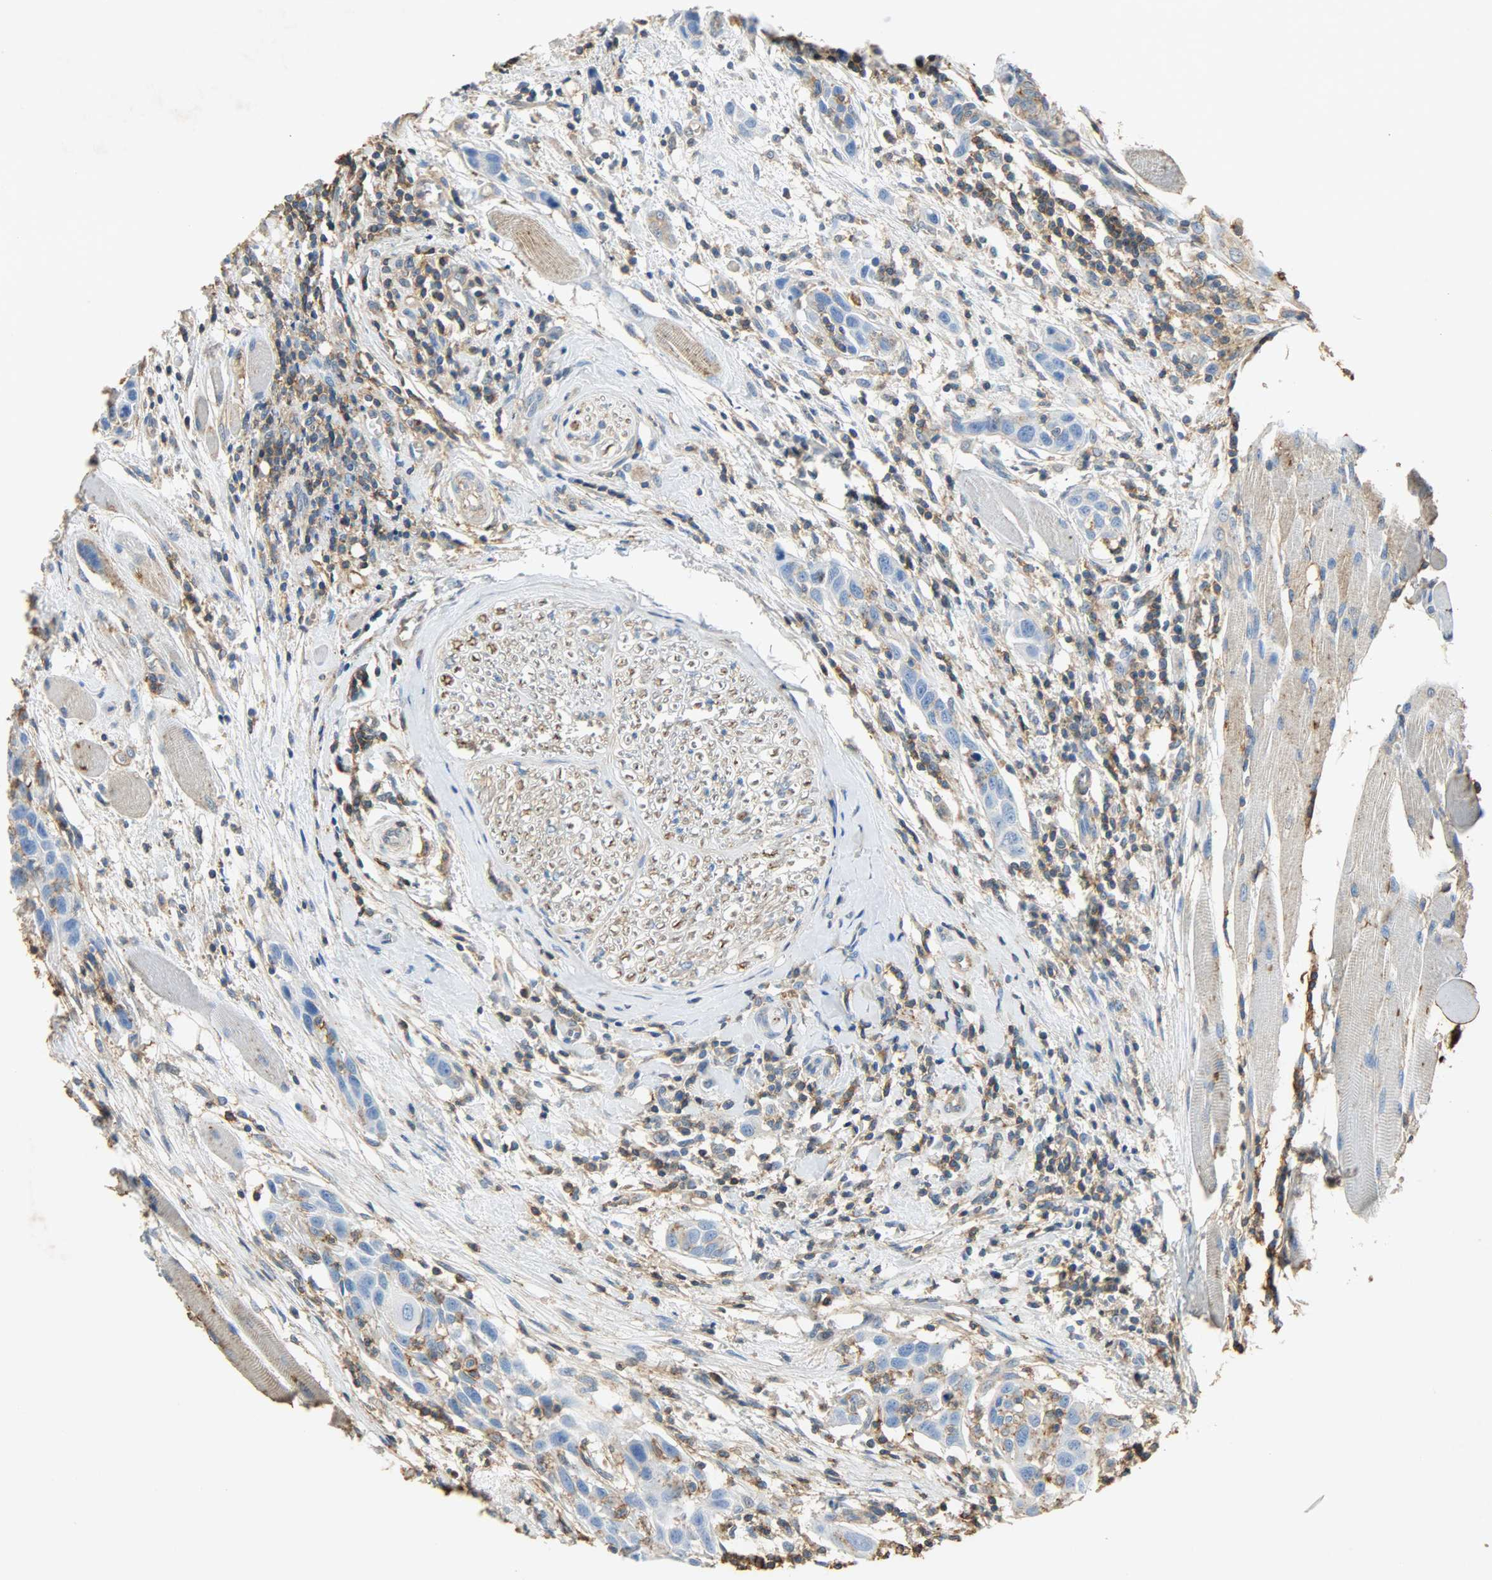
{"staining": {"intensity": "negative", "quantity": "none", "location": "none"}, "tissue": "head and neck cancer", "cell_type": "Tumor cells", "image_type": "cancer", "snomed": [{"axis": "morphology", "description": "Normal tissue, NOS"}, {"axis": "morphology", "description": "Squamous cell carcinoma, NOS"}, {"axis": "topography", "description": "Oral tissue"}, {"axis": "topography", "description": "Head-Neck"}], "caption": "High power microscopy photomicrograph of an IHC micrograph of head and neck squamous cell carcinoma, revealing no significant staining in tumor cells.", "gene": "ANXA6", "patient": {"sex": "female", "age": 50}}